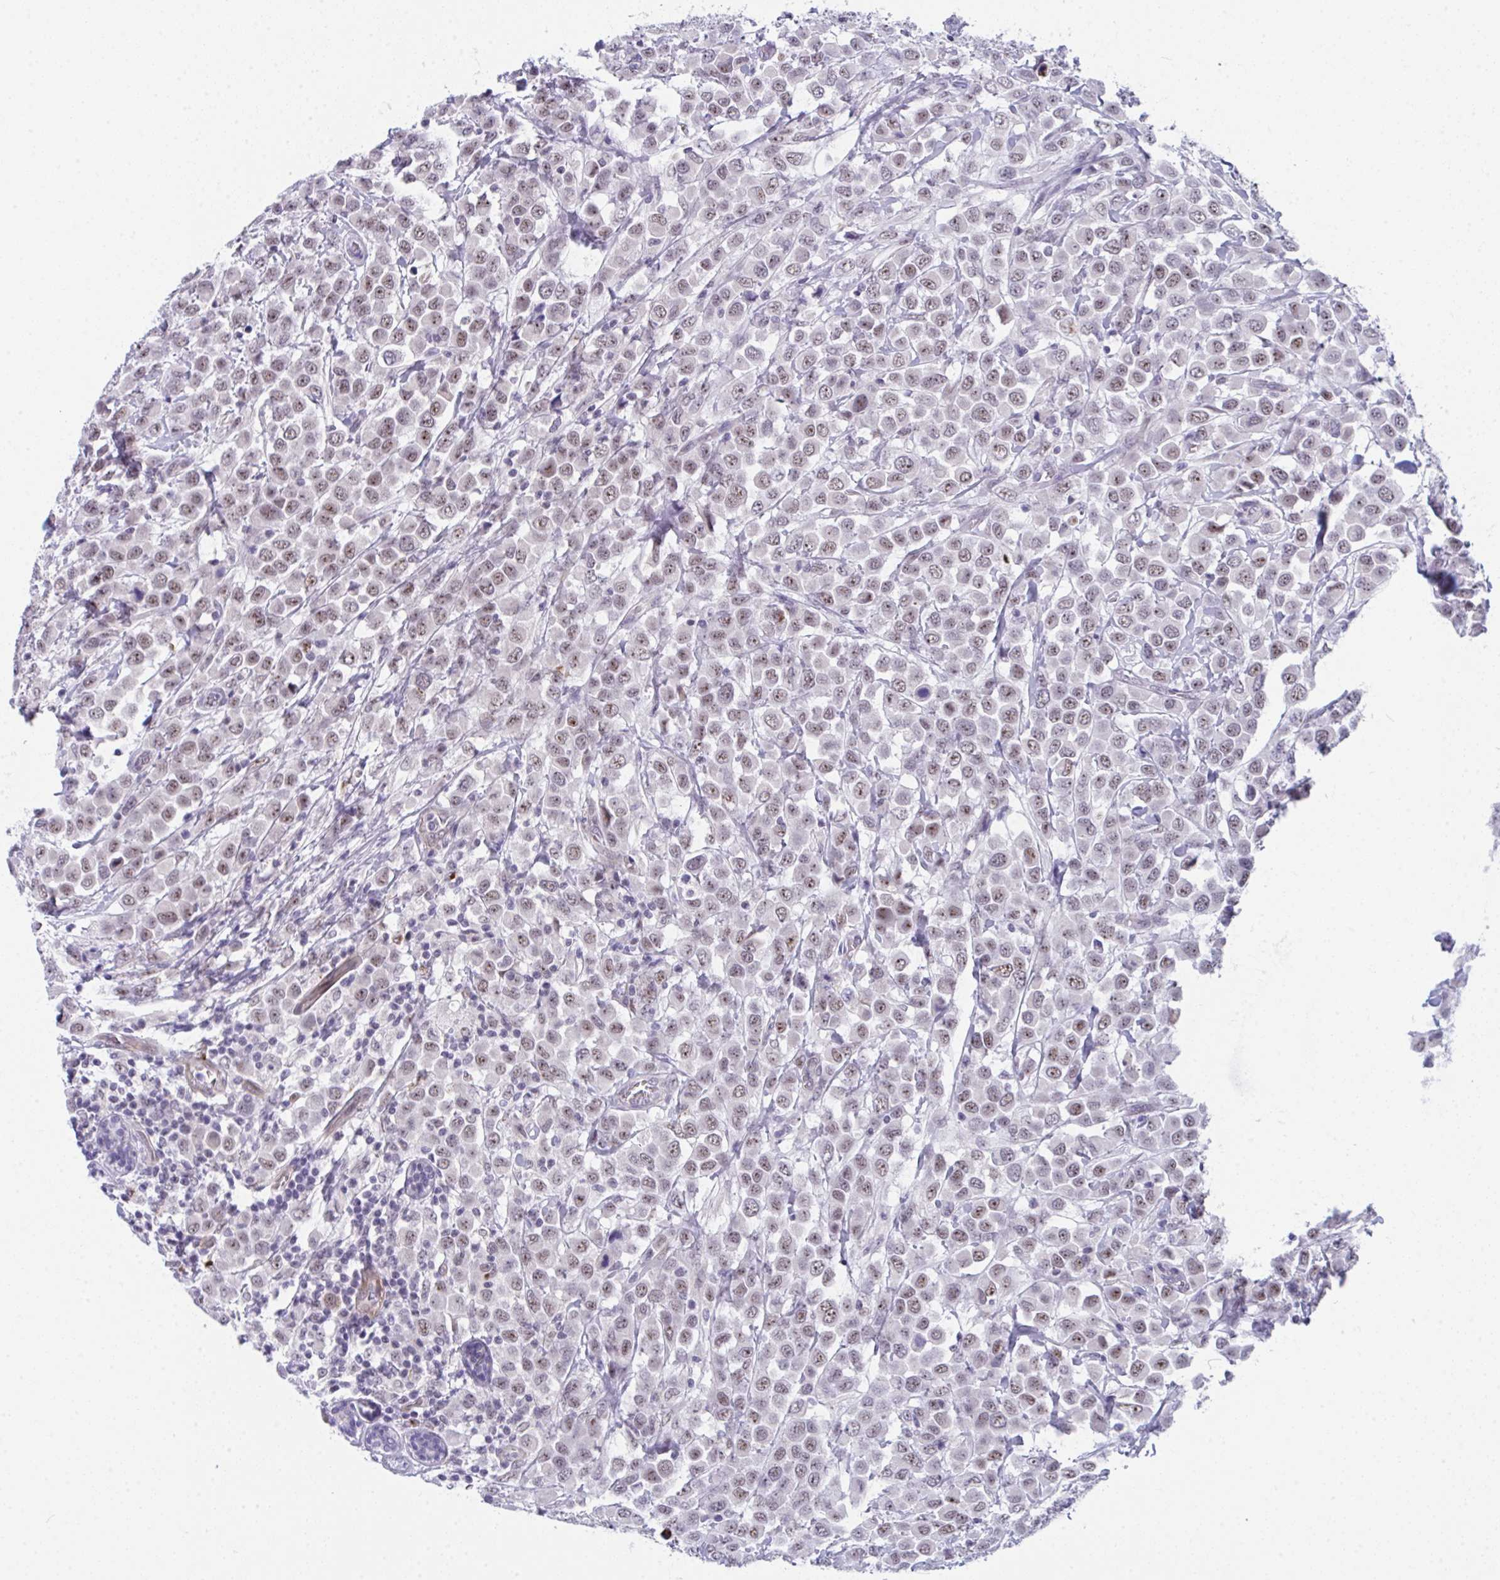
{"staining": {"intensity": "weak", "quantity": "25%-75%", "location": "nuclear"}, "tissue": "breast cancer", "cell_type": "Tumor cells", "image_type": "cancer", "snomed": [{"axis": "morphology", "description": "Duct carcinoma"}, {"axis": "topography", "description": "Breast"}], "caption": "A high-resolution photomicrograph shows IHC staining of intraductal carcinoma (breast), which shows weak nuclear positivity in approximately 25%-75% of tumor cells. The protein of interest is stained brown, and the nuclei are stained in blue (DAB (3,3'-diaminobenzidine) IHC with brightfield microscopy, high magnification).", "gene": "CDK13", "patient": {"sex": "female", "age": 61}}